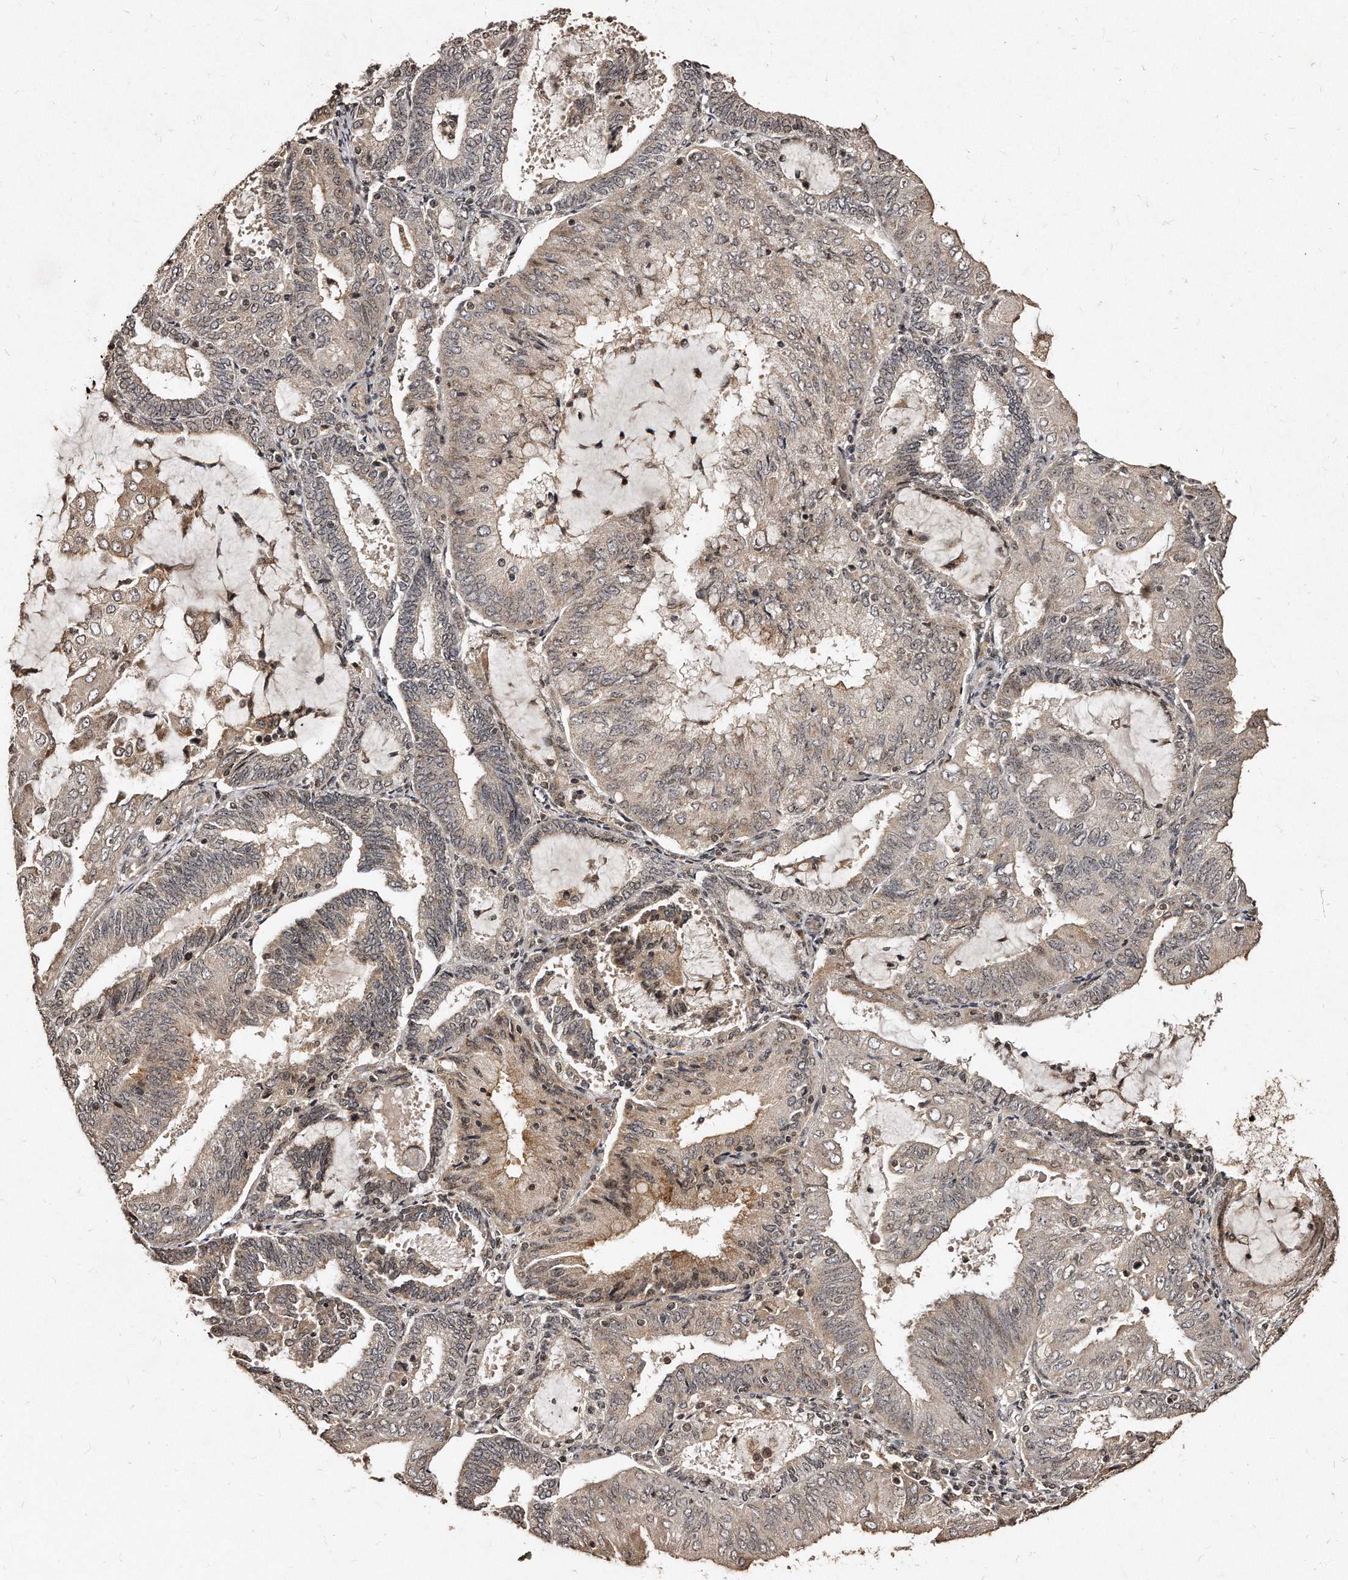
{"staining": {"intensity": "weak", "quantity": ">75%", "location": "cytoplasmic/membranous,nuclear"}, "tissue": "endometrial cancer", "cell_type": "Tumor cells", "image_type": "cancer", "snomed": [{"axis": "morphology", "description": "Adenocarcinoma, NOS"}, {"axis": "topography", "description": "Endometrium"}], "caption": "Protein staining shows weak cytoplasmic/membranous and nuclear expression in about >75% of tumor cells in endometrial cancer (adenocarcinoma).", "gene": "TSHR", "patient": {"sex": "female", "age": 81}}